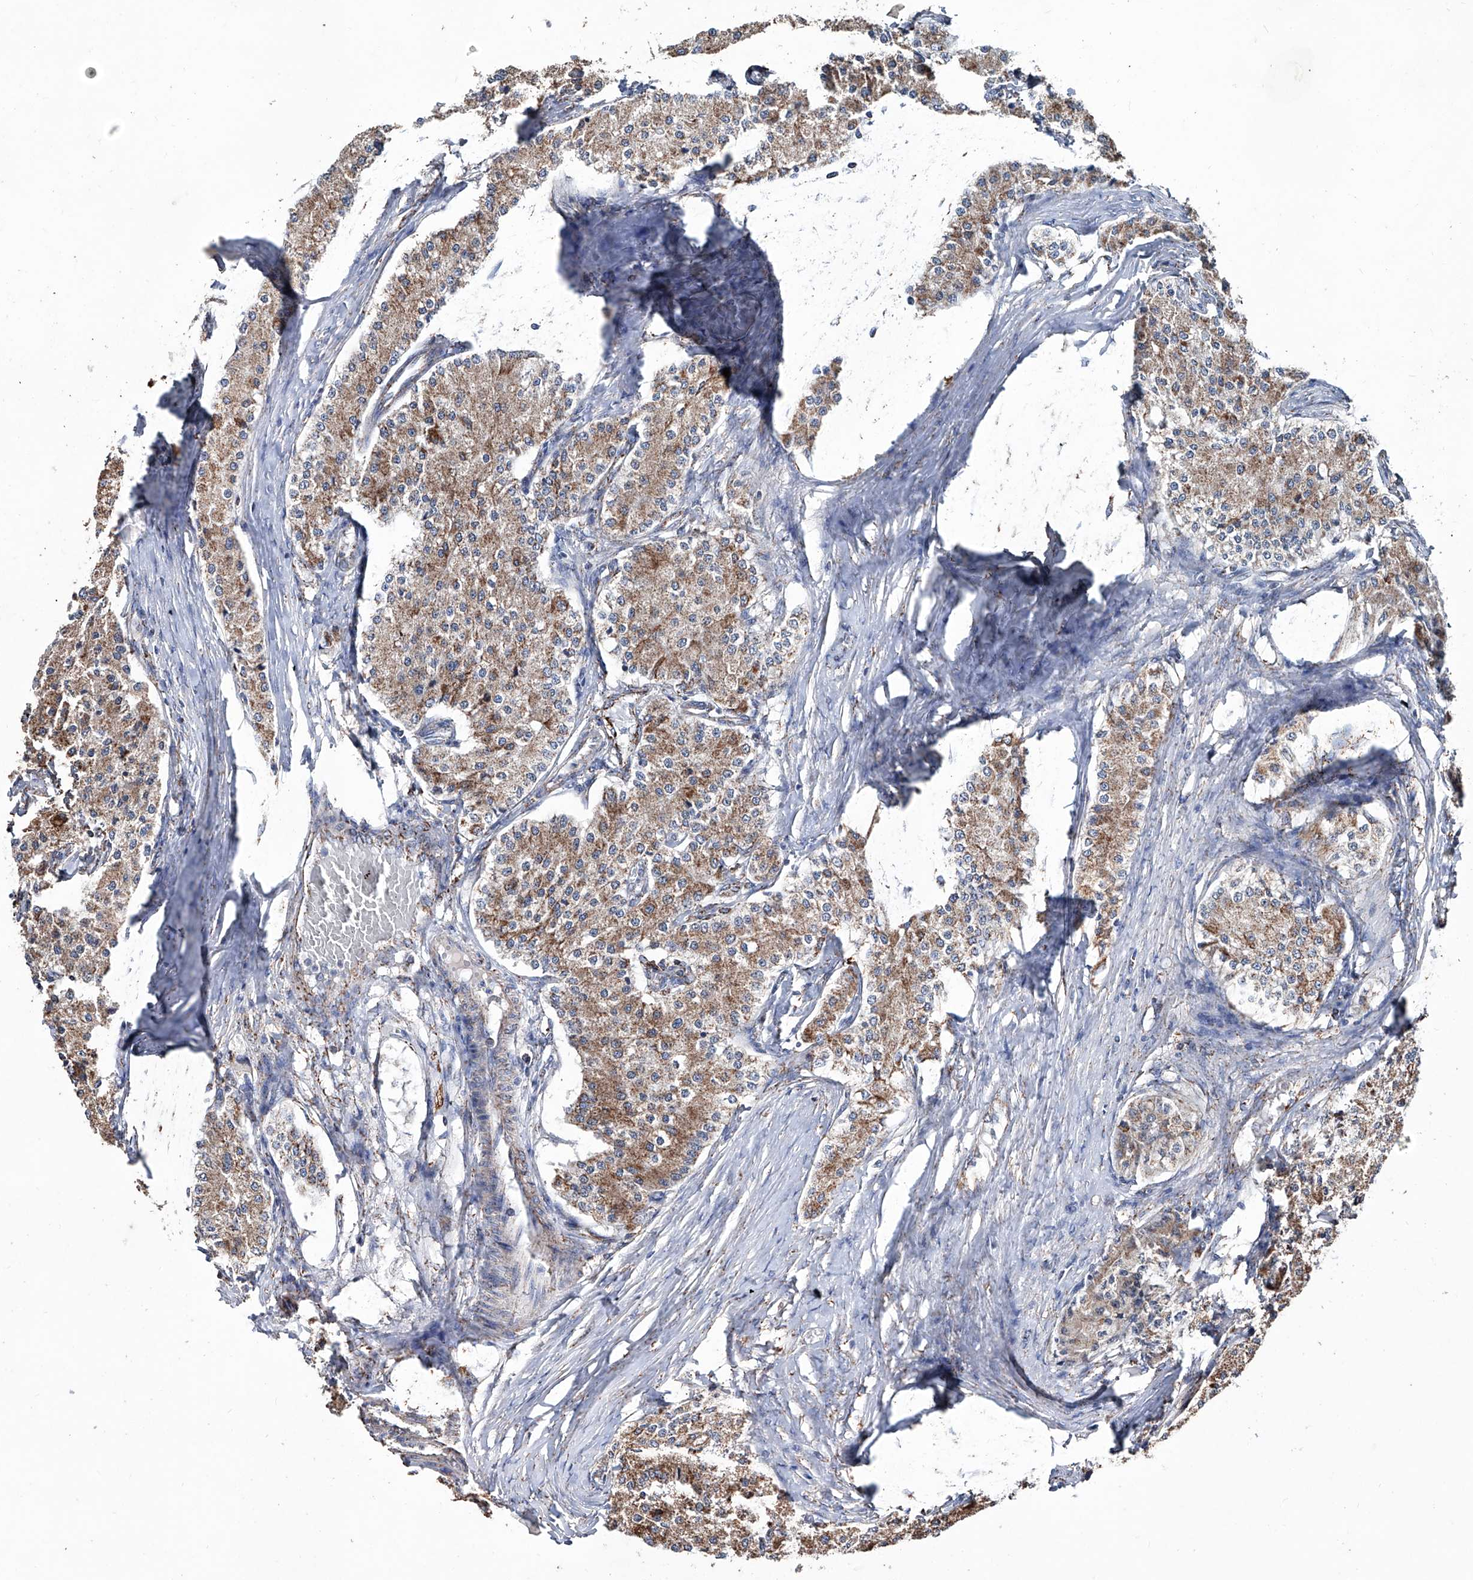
{"staining": {"intensity": "moderate", "quantity": "25%-75%", "location": "cytoplasmic/membranous"}, "tissue": "carcinoid", "cell_type": "Tumor cells", "image_type": "cancer", "snomed": [{"axis": "morphology", "description": "Carcinoid, malignant, NOS"}, {"axis": "topography", "description": "Colon"}], "caption": "Malignant carcinoid stained for a protein reveals moderate cytoplasmic/membranous positivity in tumor cells.", "gene": "NHS", "patient": {"sex": "female", "age": 52}}